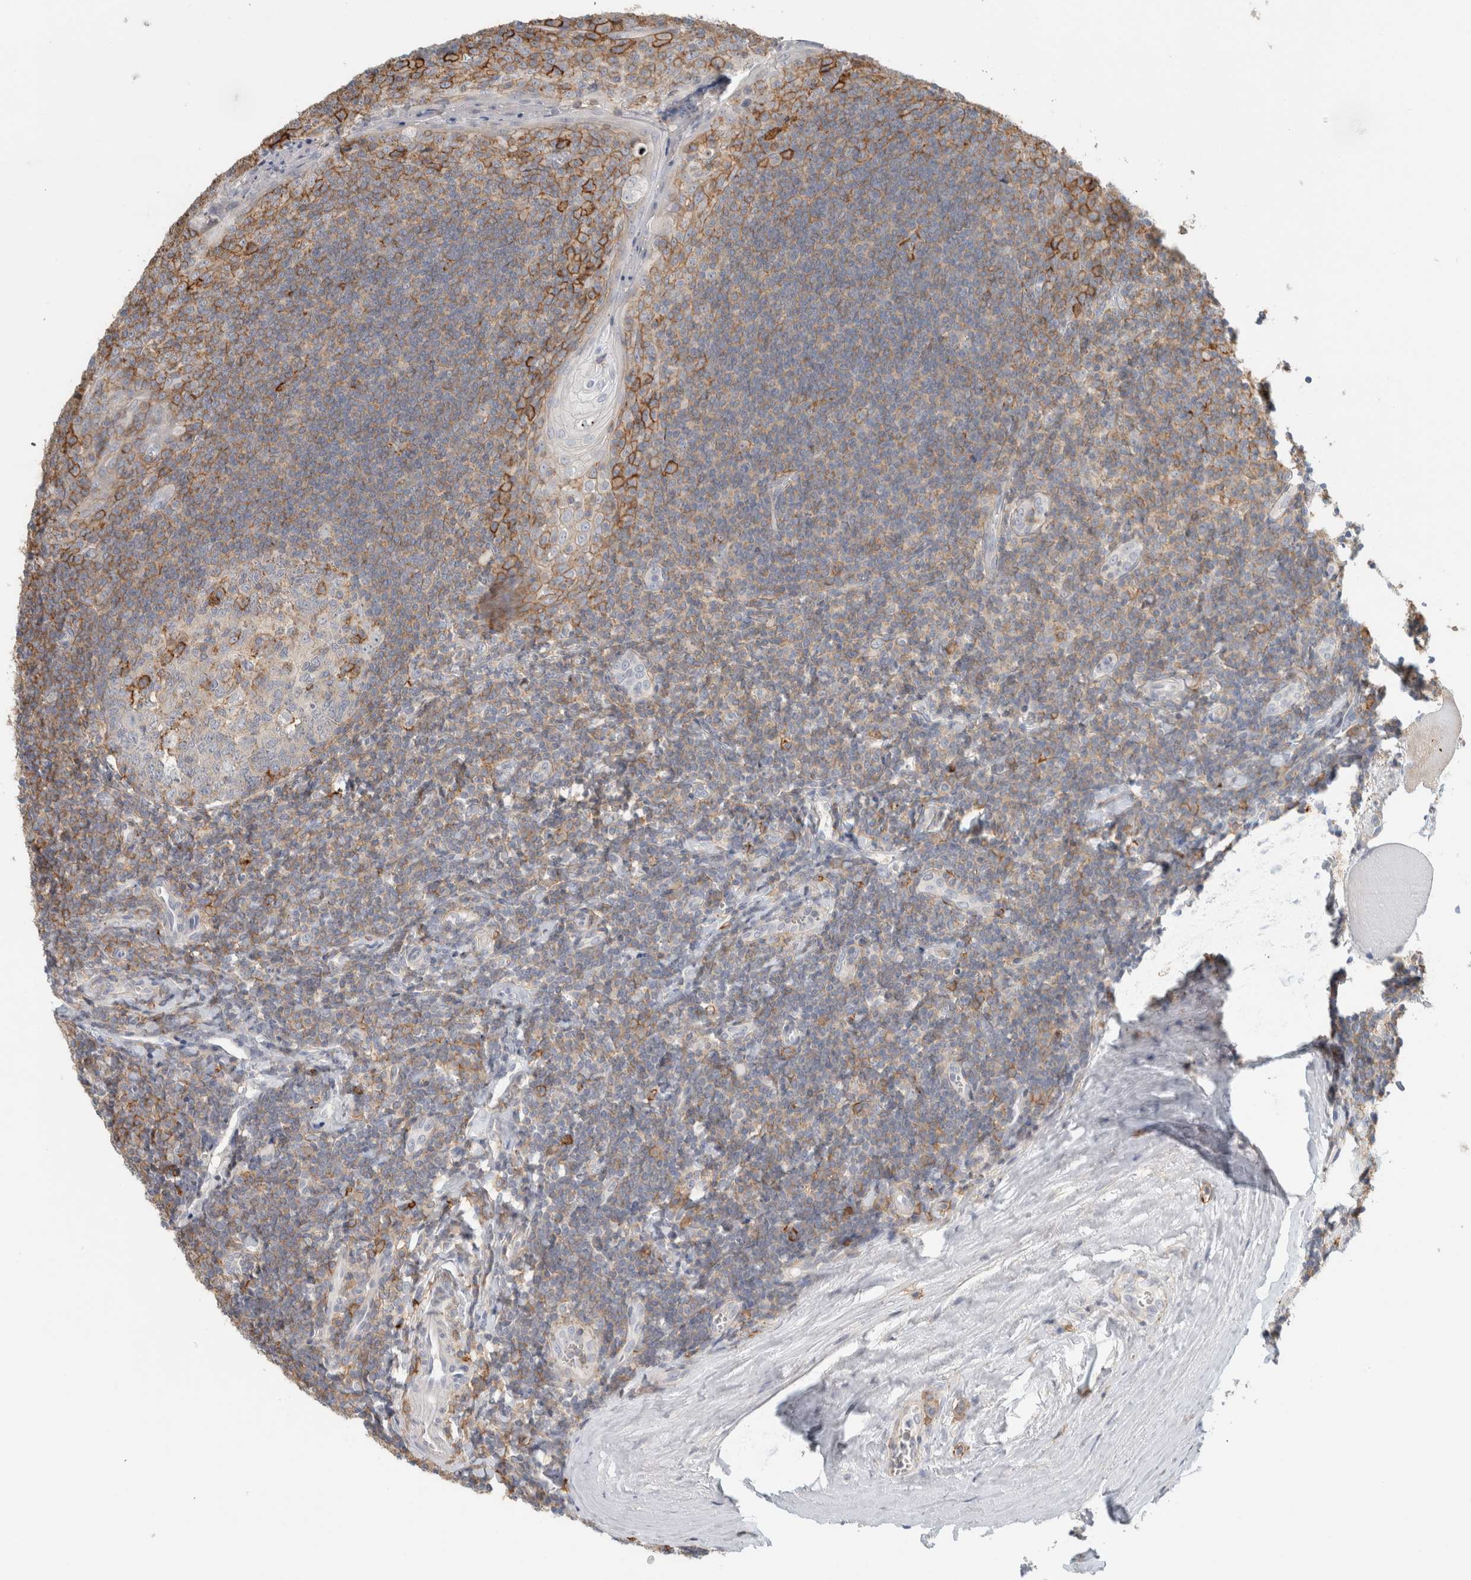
{"staining": {"intensity": "moderate", "quantity": "<25%", "location": "cytoplasmic/membranous"}, "tissue": "tonsil", "cell_type": "Germinal center cells", "image_type": "normal", "snomed": [{"axis": "morphology", "description": "Normal tissue, NOS"}, {"axis": "topography", "description": "Tonsil"}], "caption": "Protein staining of normal tonsil shows moderate cytoplasmic/membranous positivity in about <25% of germinal center cells. The staining is performed using DAB (3,3'-diaminobenzidine) brown chromogen to label protein expression. The nuclei are counter-stained blue using hematoxylin.", "gene": "ERCC6L2", "patient": {"sex": "male", "age": 27}}